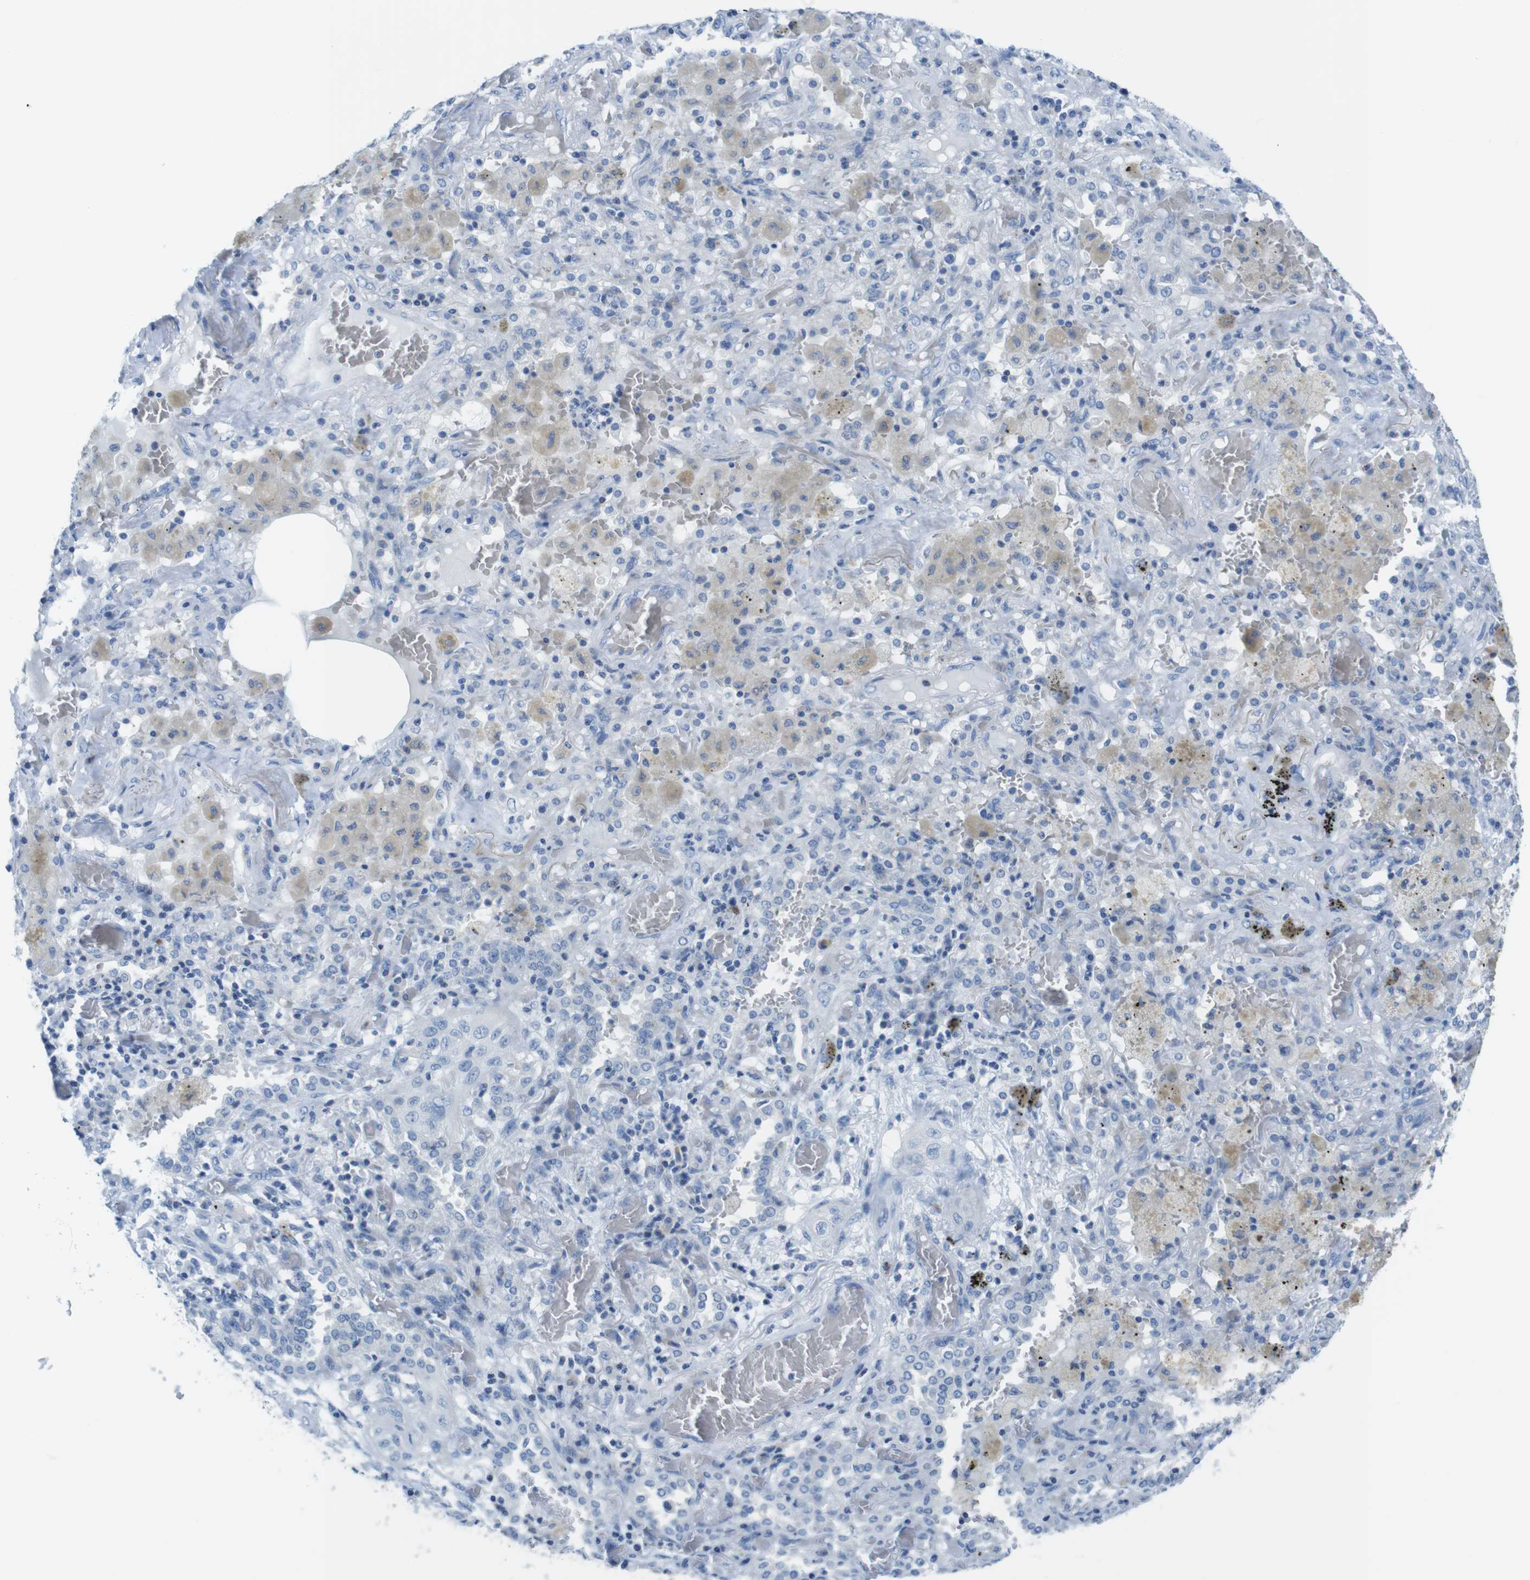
{"staining": {"intensity": "negative", "quantity": "none", "location": "none"}, "tissue": "lung cancer", "cell_type": "Tumor cells", "image_type": "cancer", "snomed": [{"axis": "morphology", "description": "Squamous cell carcinoma, NOS"}, {"axis": "topography", "description": "Lung"}], "caption": "Lung cancer (squamous cell carcinoma) was stained to show a protein in brown. There is no significant staining in tumor cells.", "gene": "ASIC5", "patient": {"sex": "female", "age": 47}}